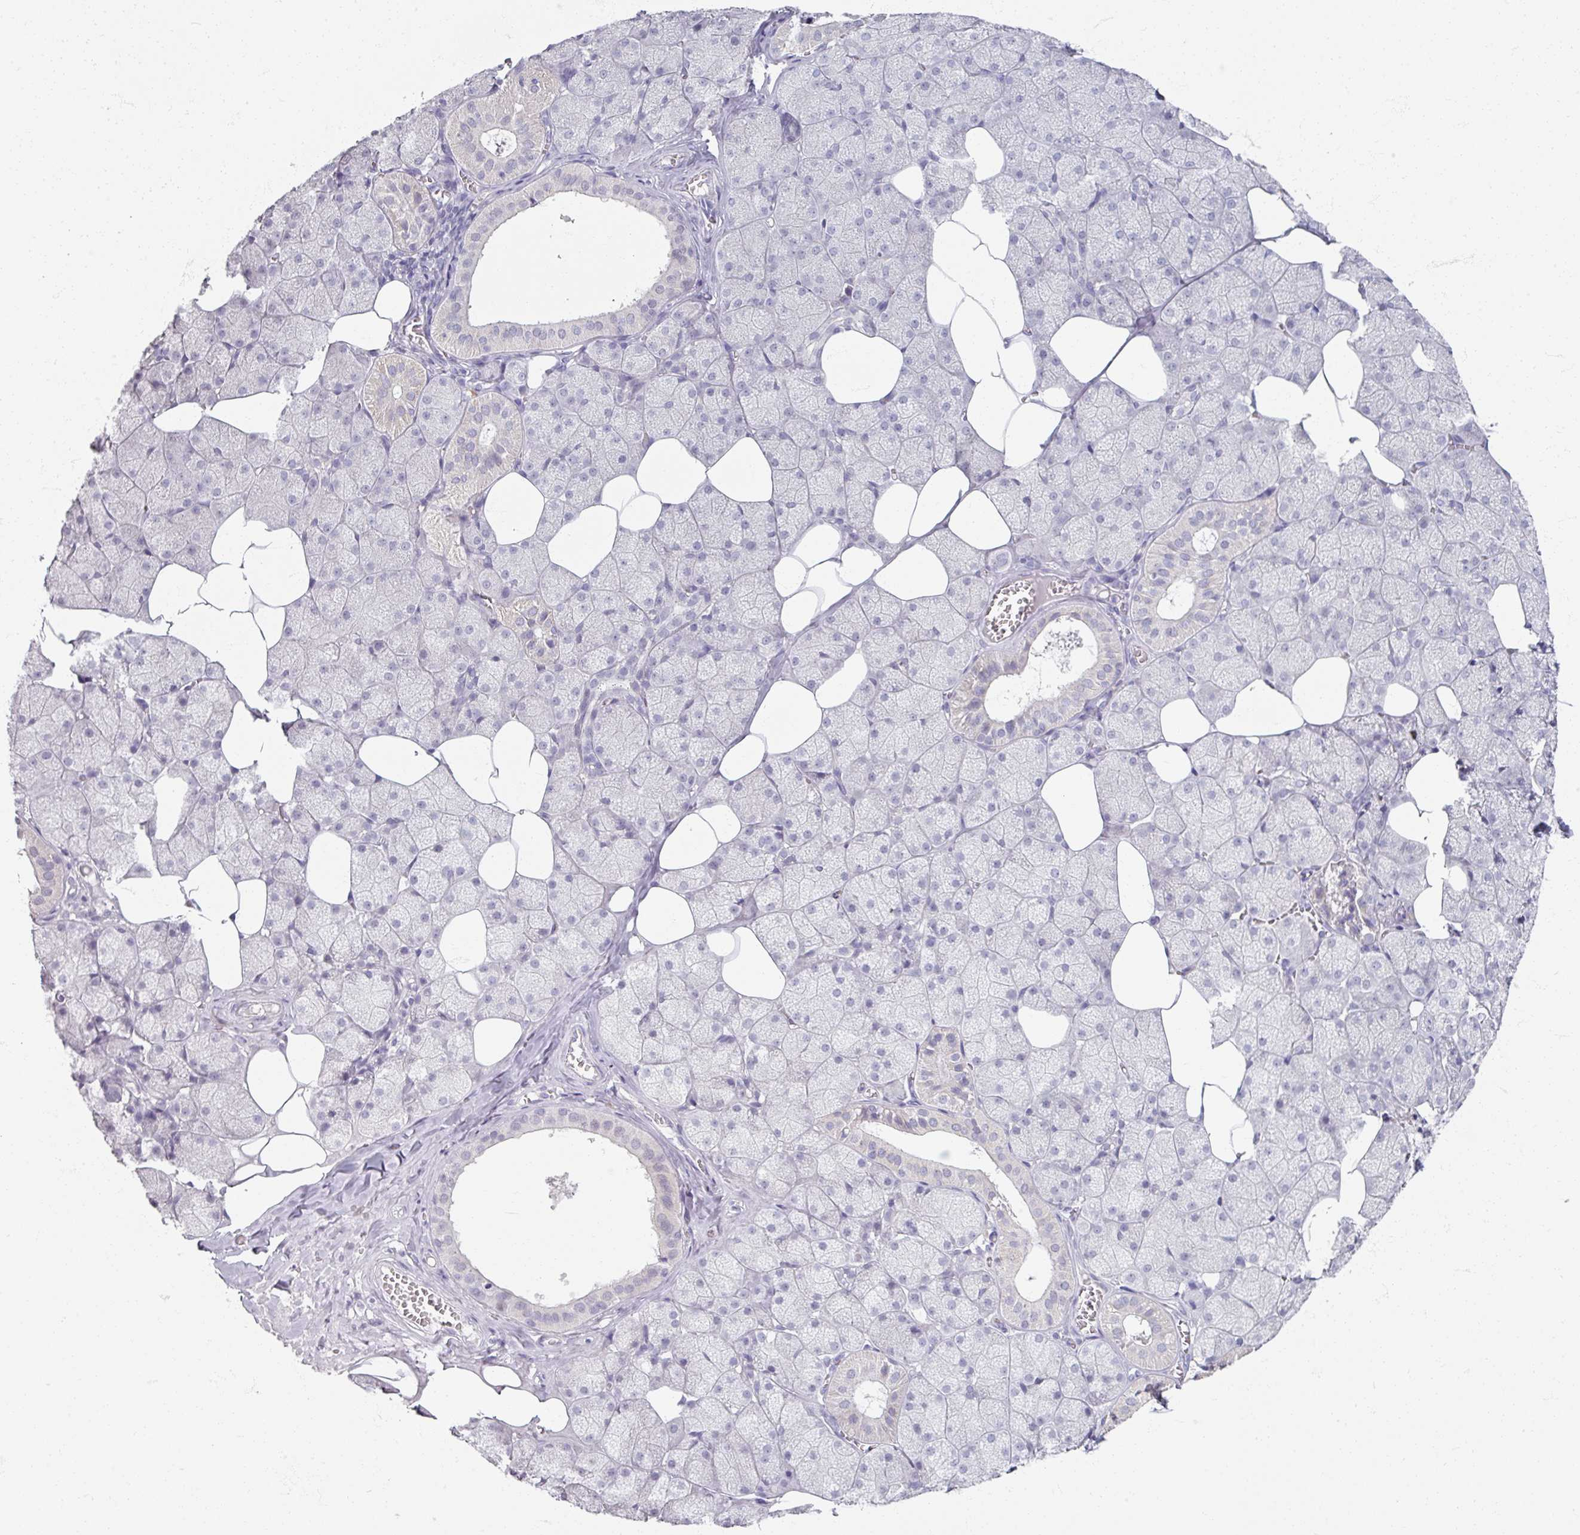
{"staining": {"intensity": "negative", "quantity": "none", "location": "none"}, "tissue": "salivary gland", "cell_type": "Glandular cells", "image_type": "normal", "snomed": [{"axis": "morphology", "description": "Normal tissue, NOS"}, {"axis": "topography", "description": "Salivary gland"}, {"axis": "topography", "description": "Peripheral nerve tissue"}], "caption": "A high-resolution image shows immunohistochemistry (IHC) staining of unremarkable salivary gland, which shows no significant staining in glandular cells. (Stains: DAB (3,3'-diaminobenzidine) immunohistochemistry (IHC) with hematoxylin counter stain, Microscopy: brightfield microscopy at high magnification).", "gene": "SOX11", "patient": {"sex": "male", "age": 38}}